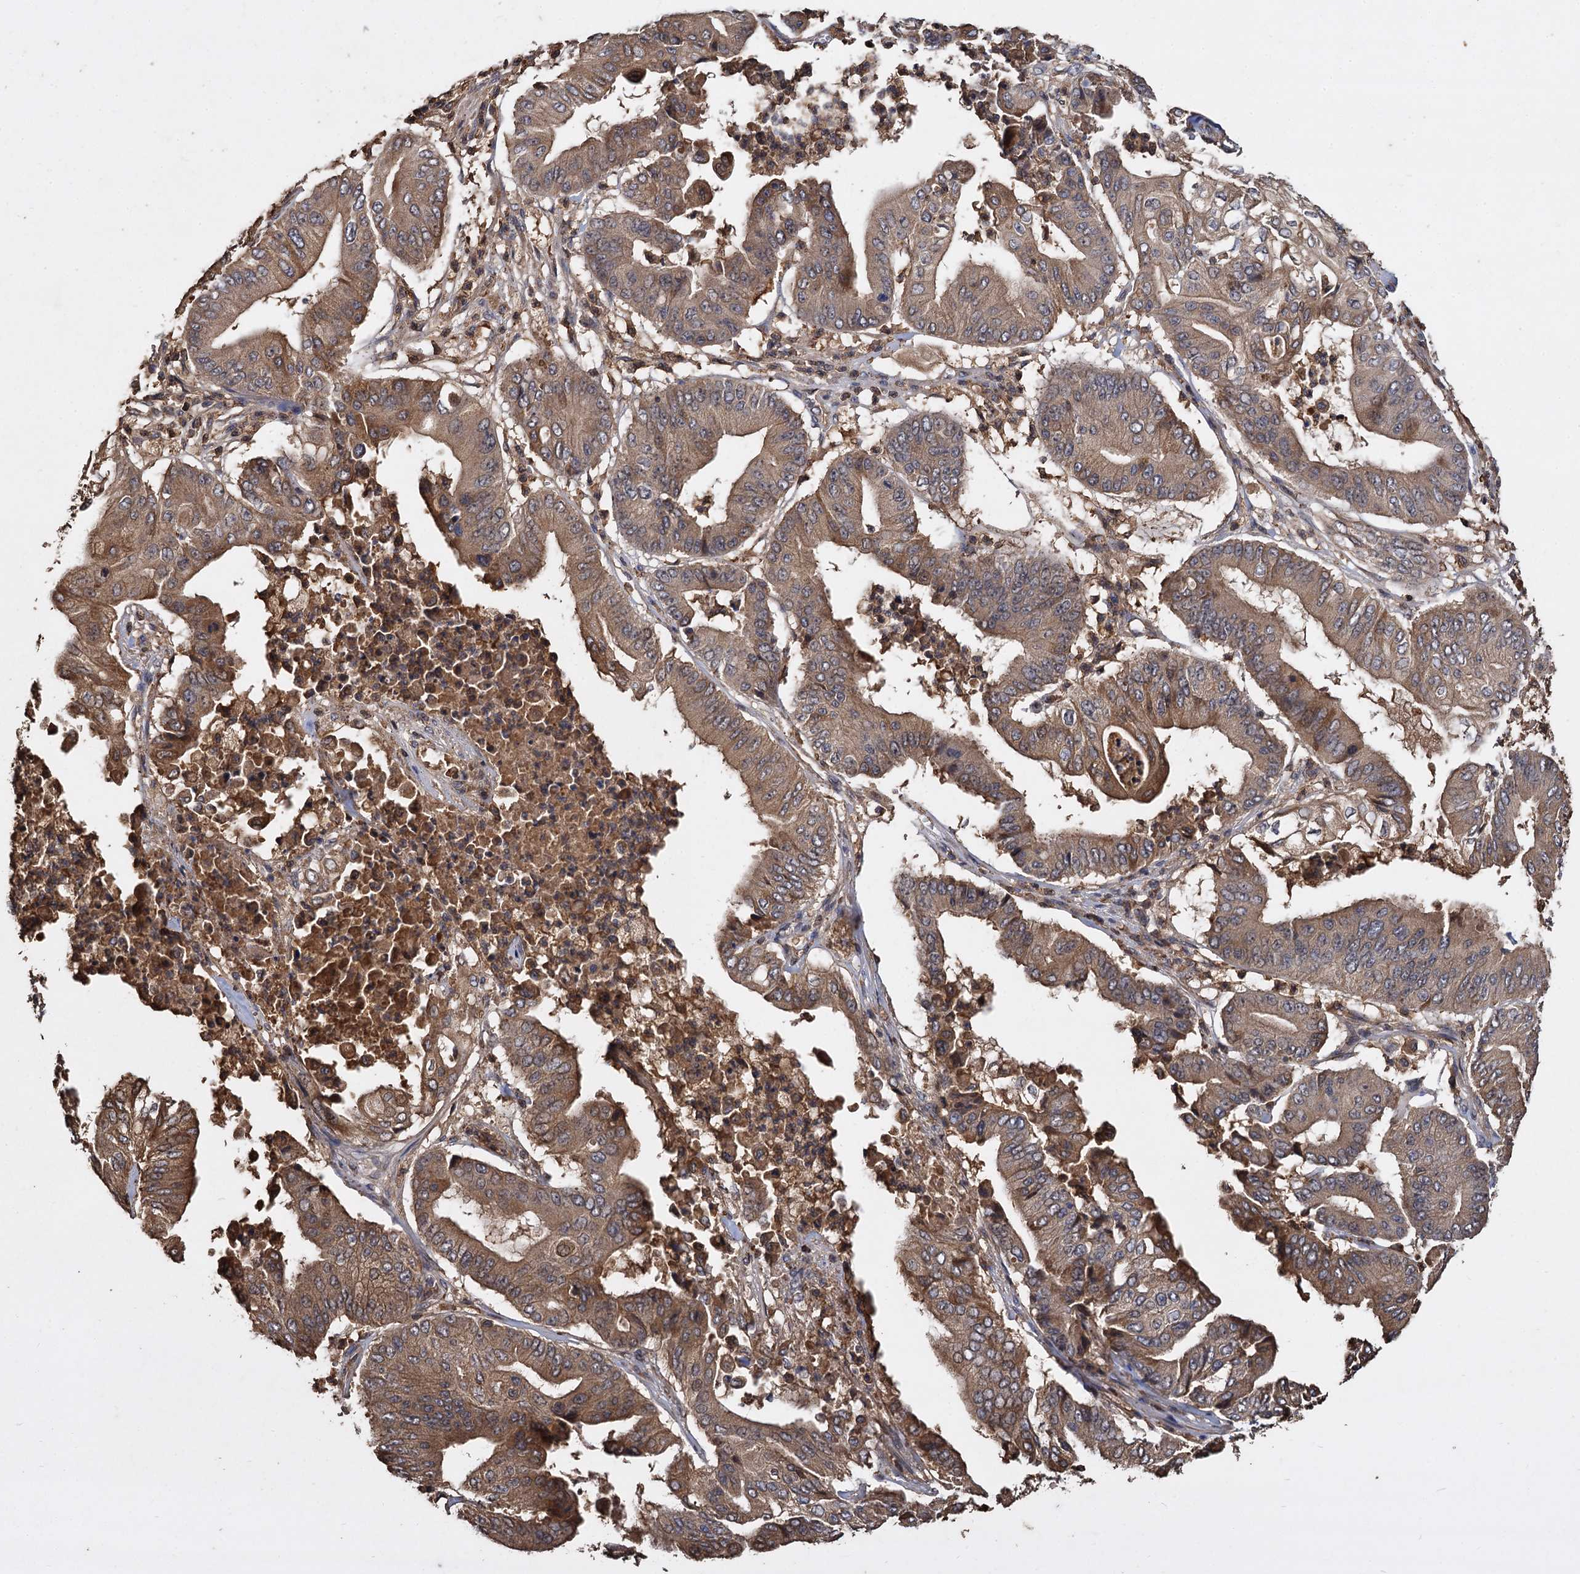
{"staining": {"intensity": "moderate", "quantity": ">75%", "location": "cytoplasmic/membranous"}, "tissue": "pancreatic cancer", "cell_type": "Tumor cells", "image_type": "cancer", "snomed": [{"axis": "morphology", "description": "Adenocarcinoma, NOS"}, {"axis": "topography", "description": "Pancreas"}], "caption": "A medium amount of moderate cytoplasmic/membranous positivity is seen in about >75% of tumor cells in pancreatic cancer (adenocarcinoma) tissue.", "gene": "GCLC", "patient": {"sex": "female", "age": 77}}